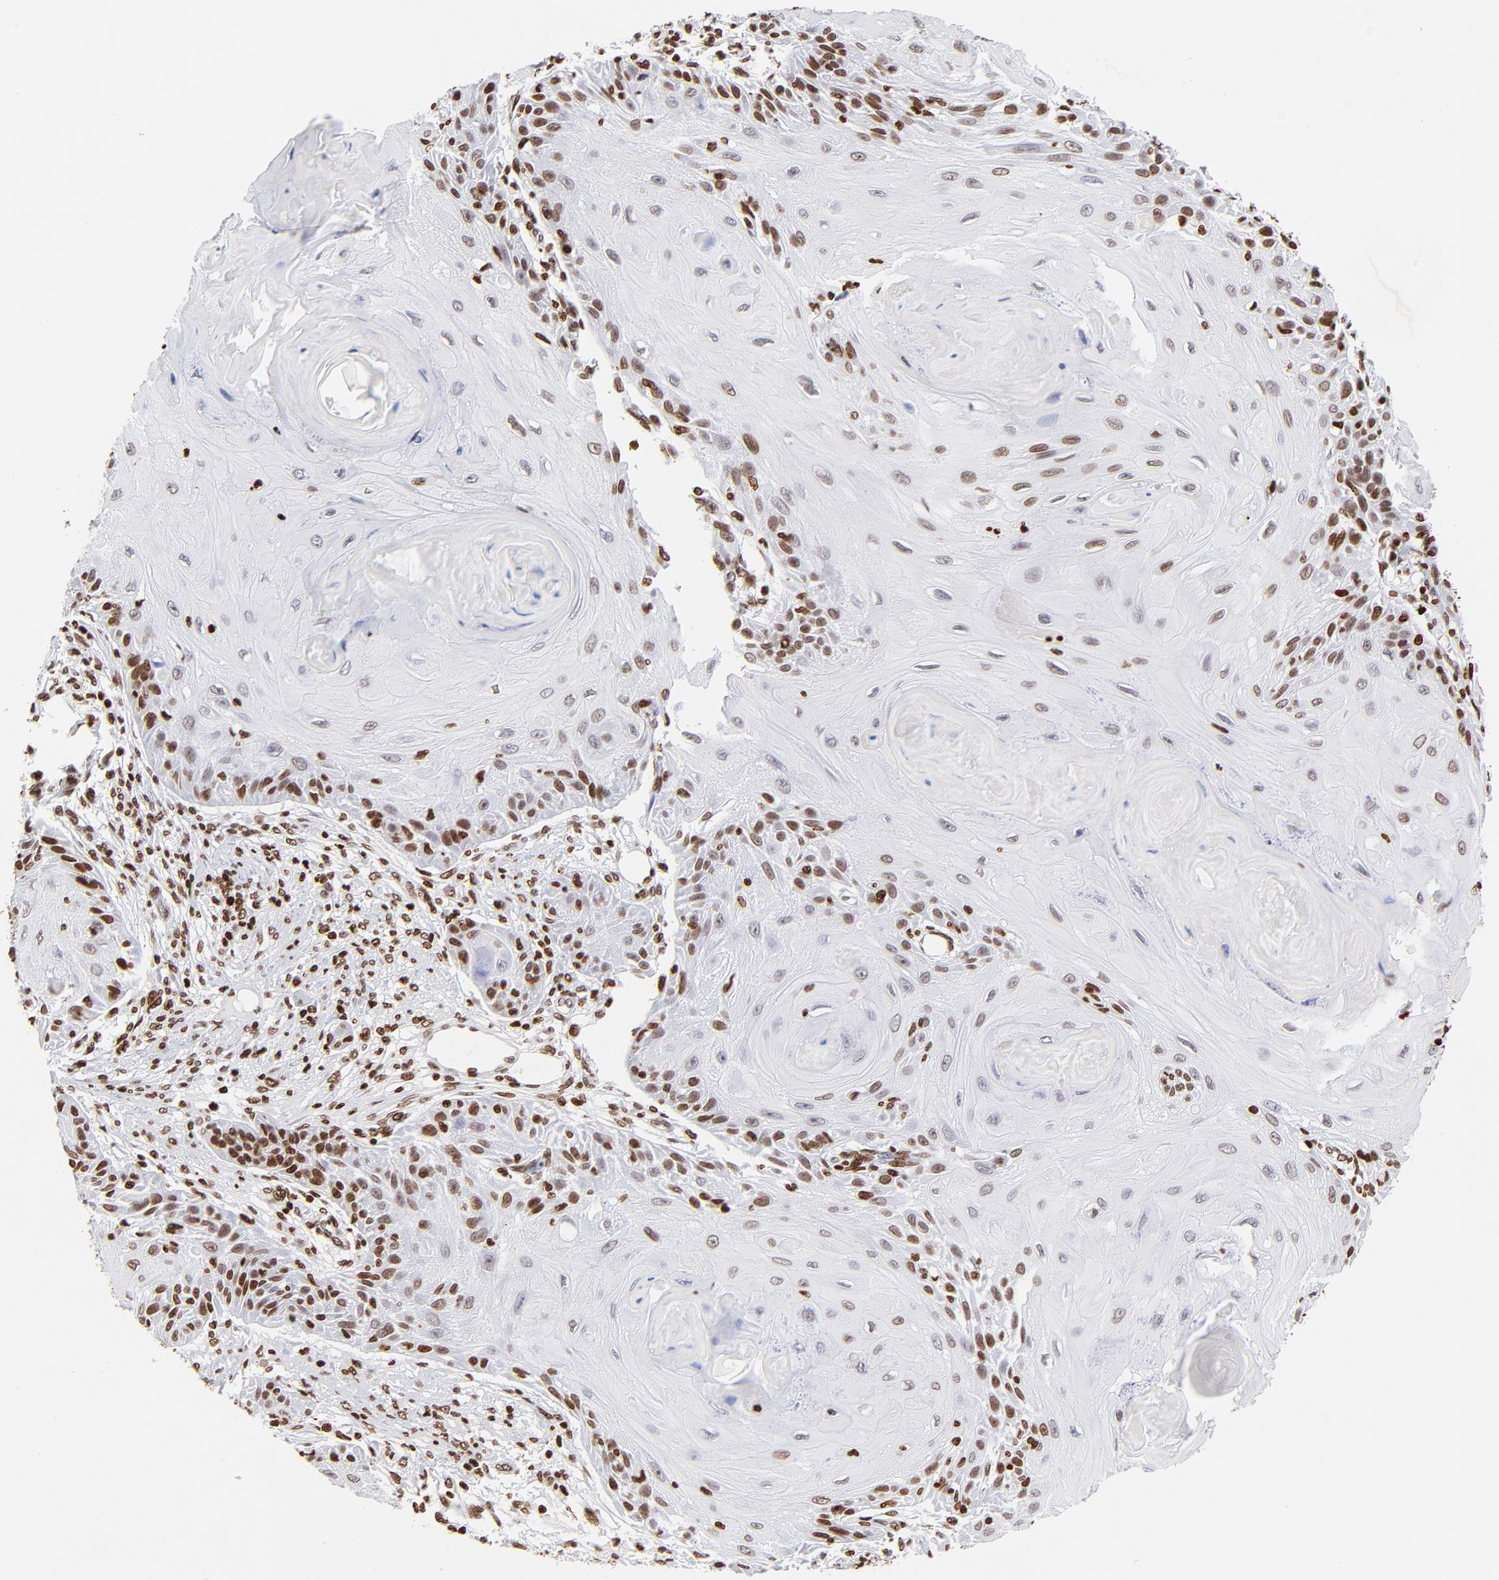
{"staining": {"intensity": "moderate", "quantity": ">75%", "location": "nuclear"}, "tissue": "skin cancer", "cell_type": "Tumor cells", "image_type": "cancer", "snomed": [{"axis": "morphology", "description": "Squamous cell carcinoma, NOS"}, {"axis": "topography", "description": "Skin"}], "caption": "Skin cancer stained for a protein (brown) reveals moderate nuclear positive staining in about >75% of tumor cells.", "gene": "FBH1", "patient": {"sex": "female", "age": 88}}